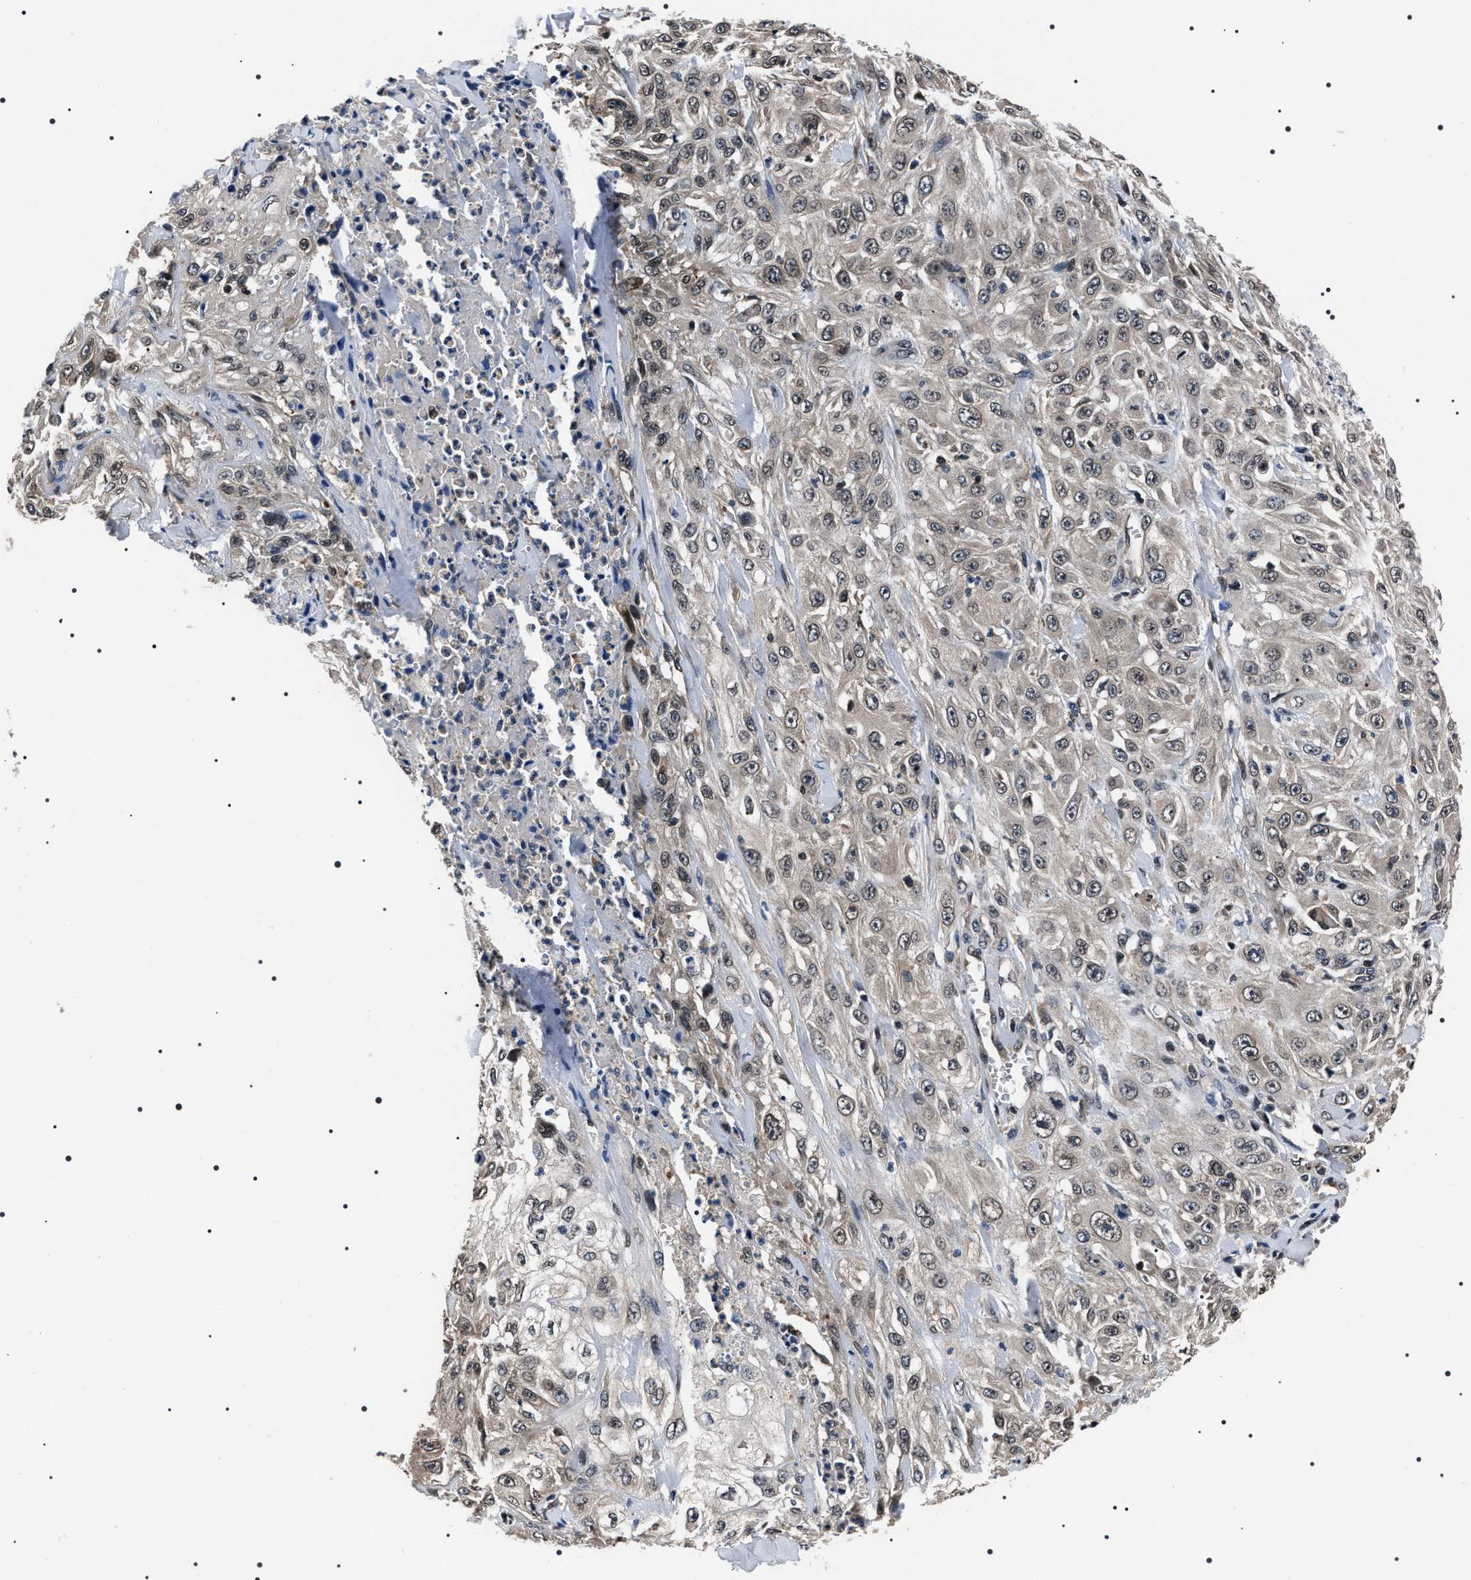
{"staining": {"intensity": "negative", "quantity": "none", "location": "none"}, "tissue": "skin cancer", "cell_type": "Tumor cells", "image_type": "cancer", "snomed": [{"axis": "morphology", "description": "Squamous cell carcinoma, NOS"}, {"axis": "morphology", "description": "Squamous cell carcinoma, metastatic, NOS"}, {"axis": "topography", "description": "Skin"}, {"axis": "topography", "description": "Lymph node"}], "caption": "Human squamous cell carcinoma (skin) stained for a protein using immunohistochemistry displays no positivity in tumor cells.", "gene": "SIPA1", "patient": {"sex": "male", "age": 75}}